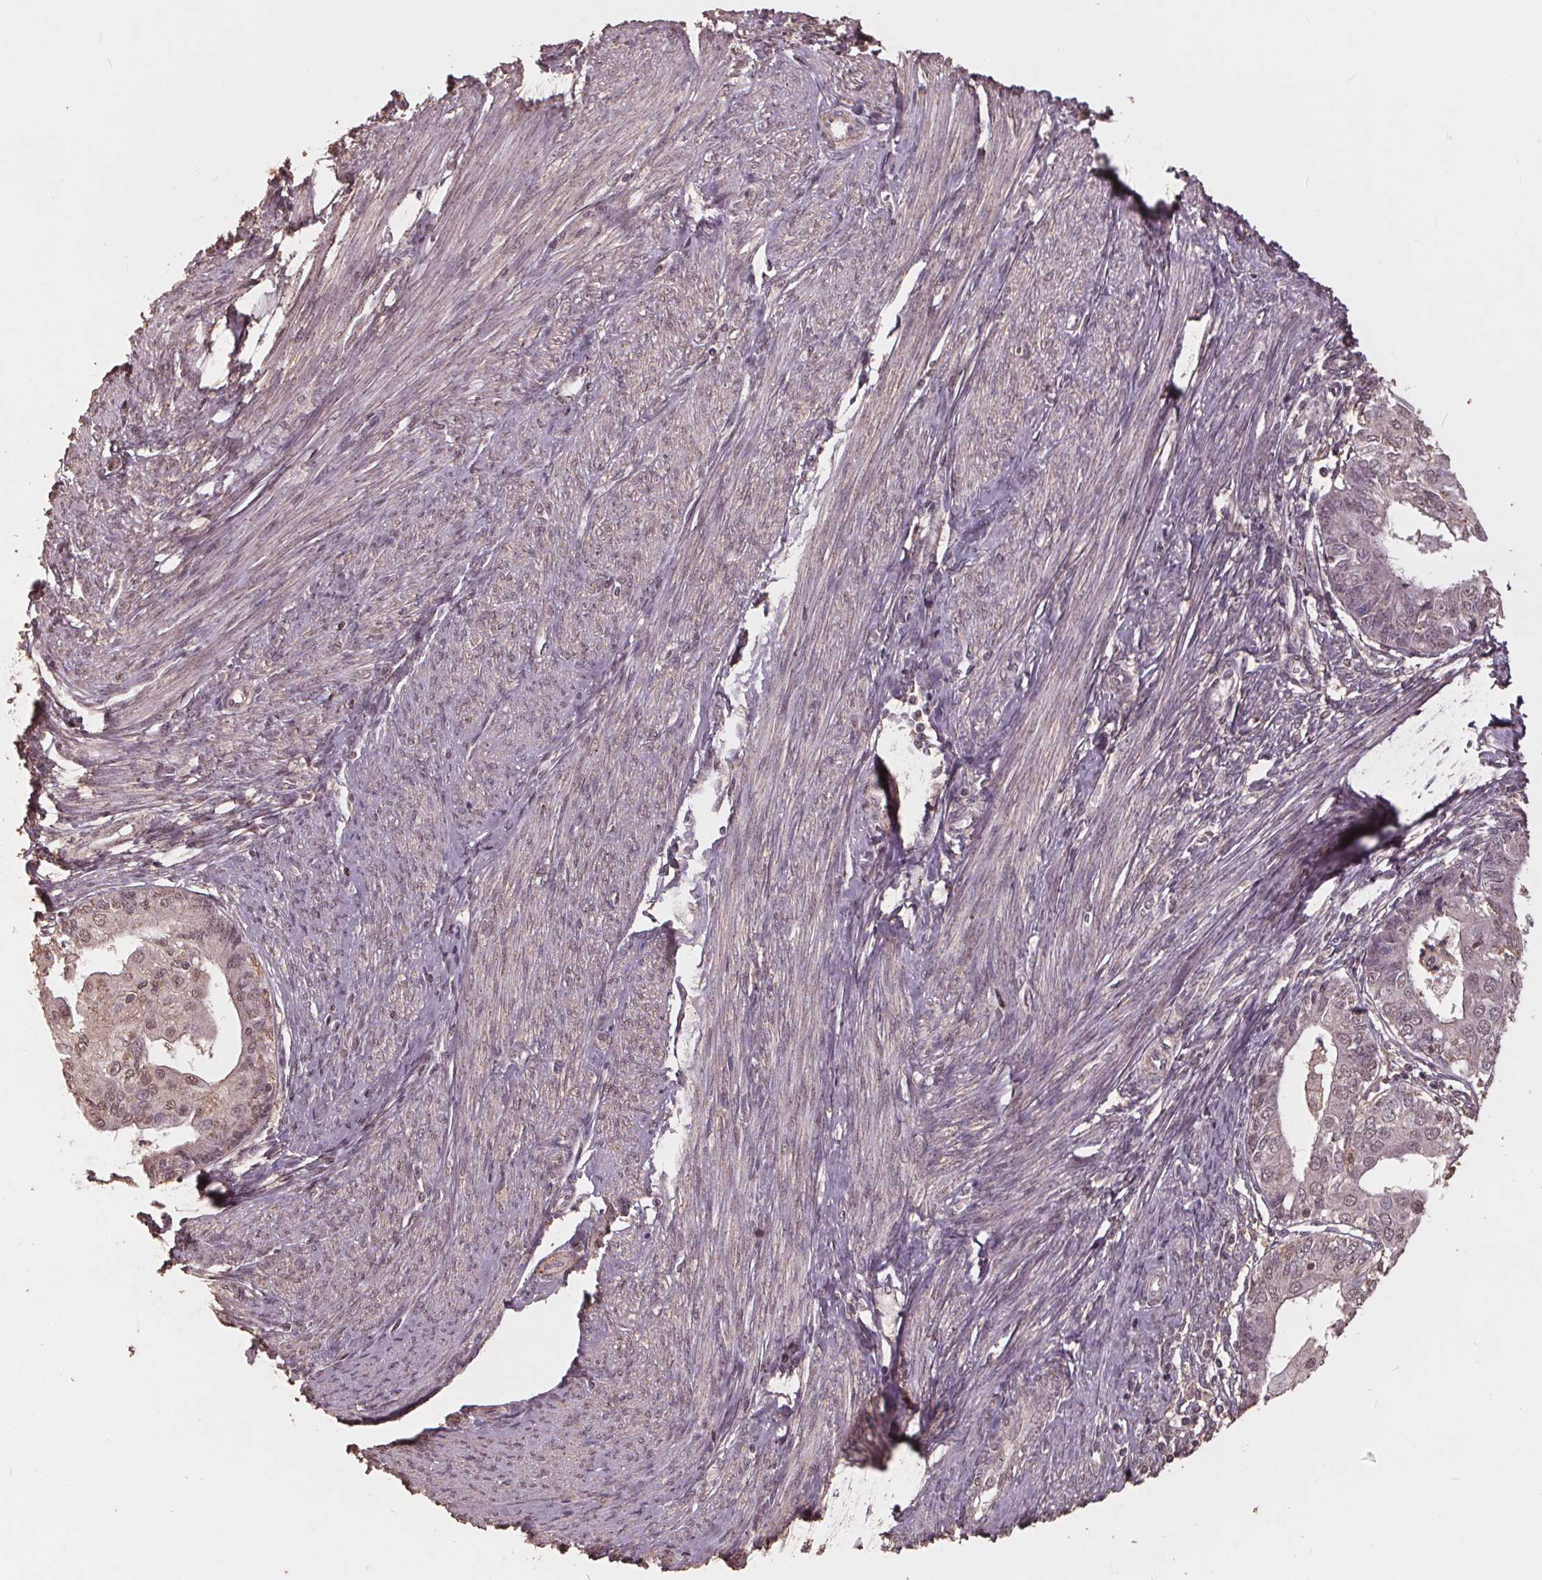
{"staining": {"intensity": "weak", "quantity": "<25%", "location": "nuclear"}, "tissue": "endometrial cancer", "cell_type": "Tumor cells", "image_type": "cancer", "snomed": [{"axis": "morphology", "description": "Adenocarcinoma, NOS"}, {"axis": "topography", "description": "Endometrium"}], "caption": "Human endometrial adenocarcinoma stained for a protein using immunohistochemistry exhibits no expression in tumor cells.", "gene": "DSG3", "patient": {"sex": "female", "age": 68}}